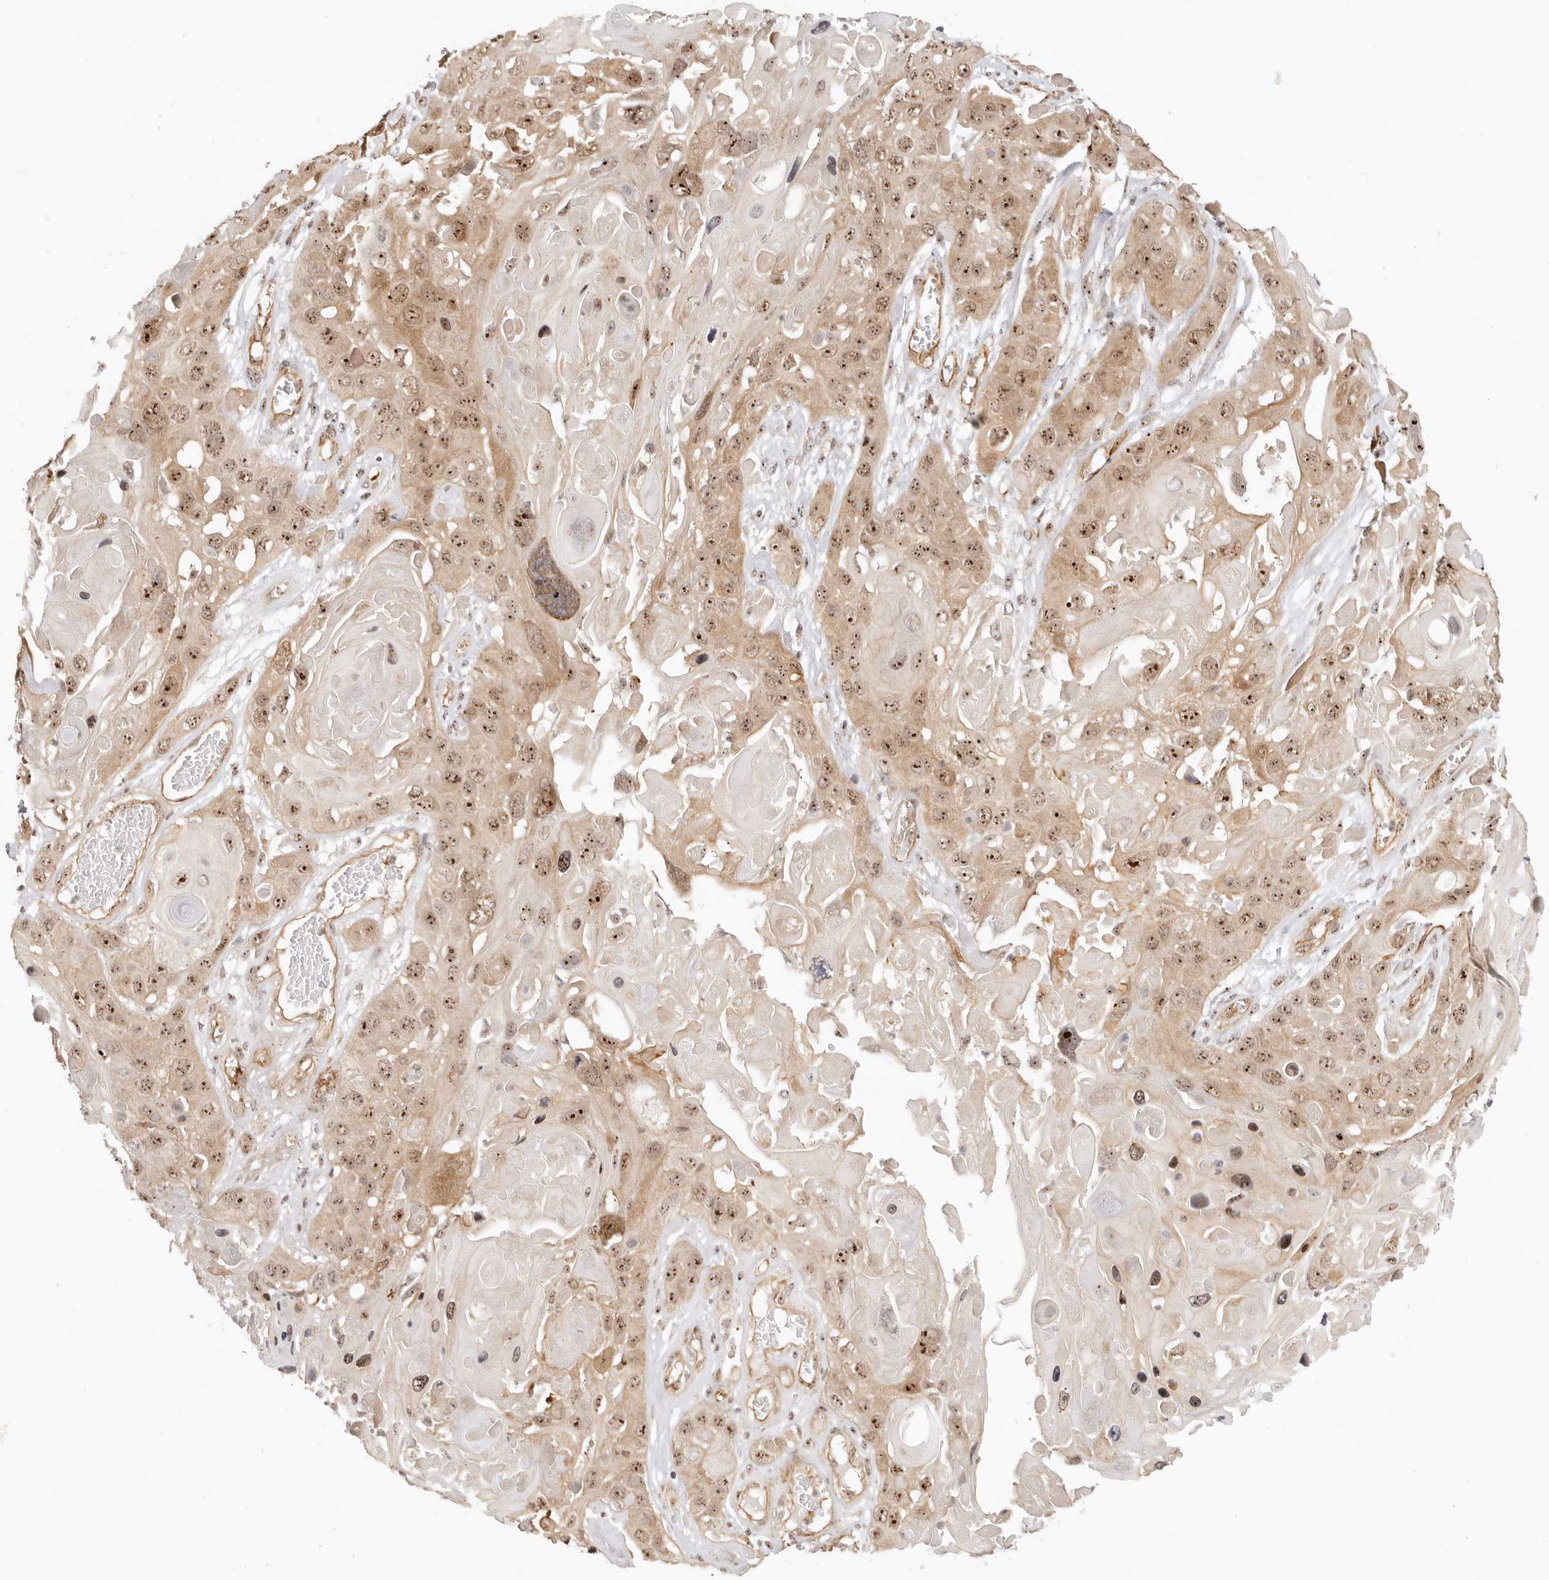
{"staining": {"intensity": "moderate", "quantity": ">75%", "location": "cytoplasmic/membranous,nuclear"}, "tissue": "skin cancer", "cell_type": "Tumor cells", "image_type": "cancer", "snomed": [{"axis": "morphology", "description": "Squamous cell carcinoma, NOS"}, {"axis": "topography", "description": "Skin"}], "caption": "A histopathology image of squamous cell carcinoma (skin) stained for a protein shows moderate cytoplasmic/membranous and nuclear brown staining in tumor cells.", "gene": "BAP1", "patient": {"sex": "male", "age": 55}}